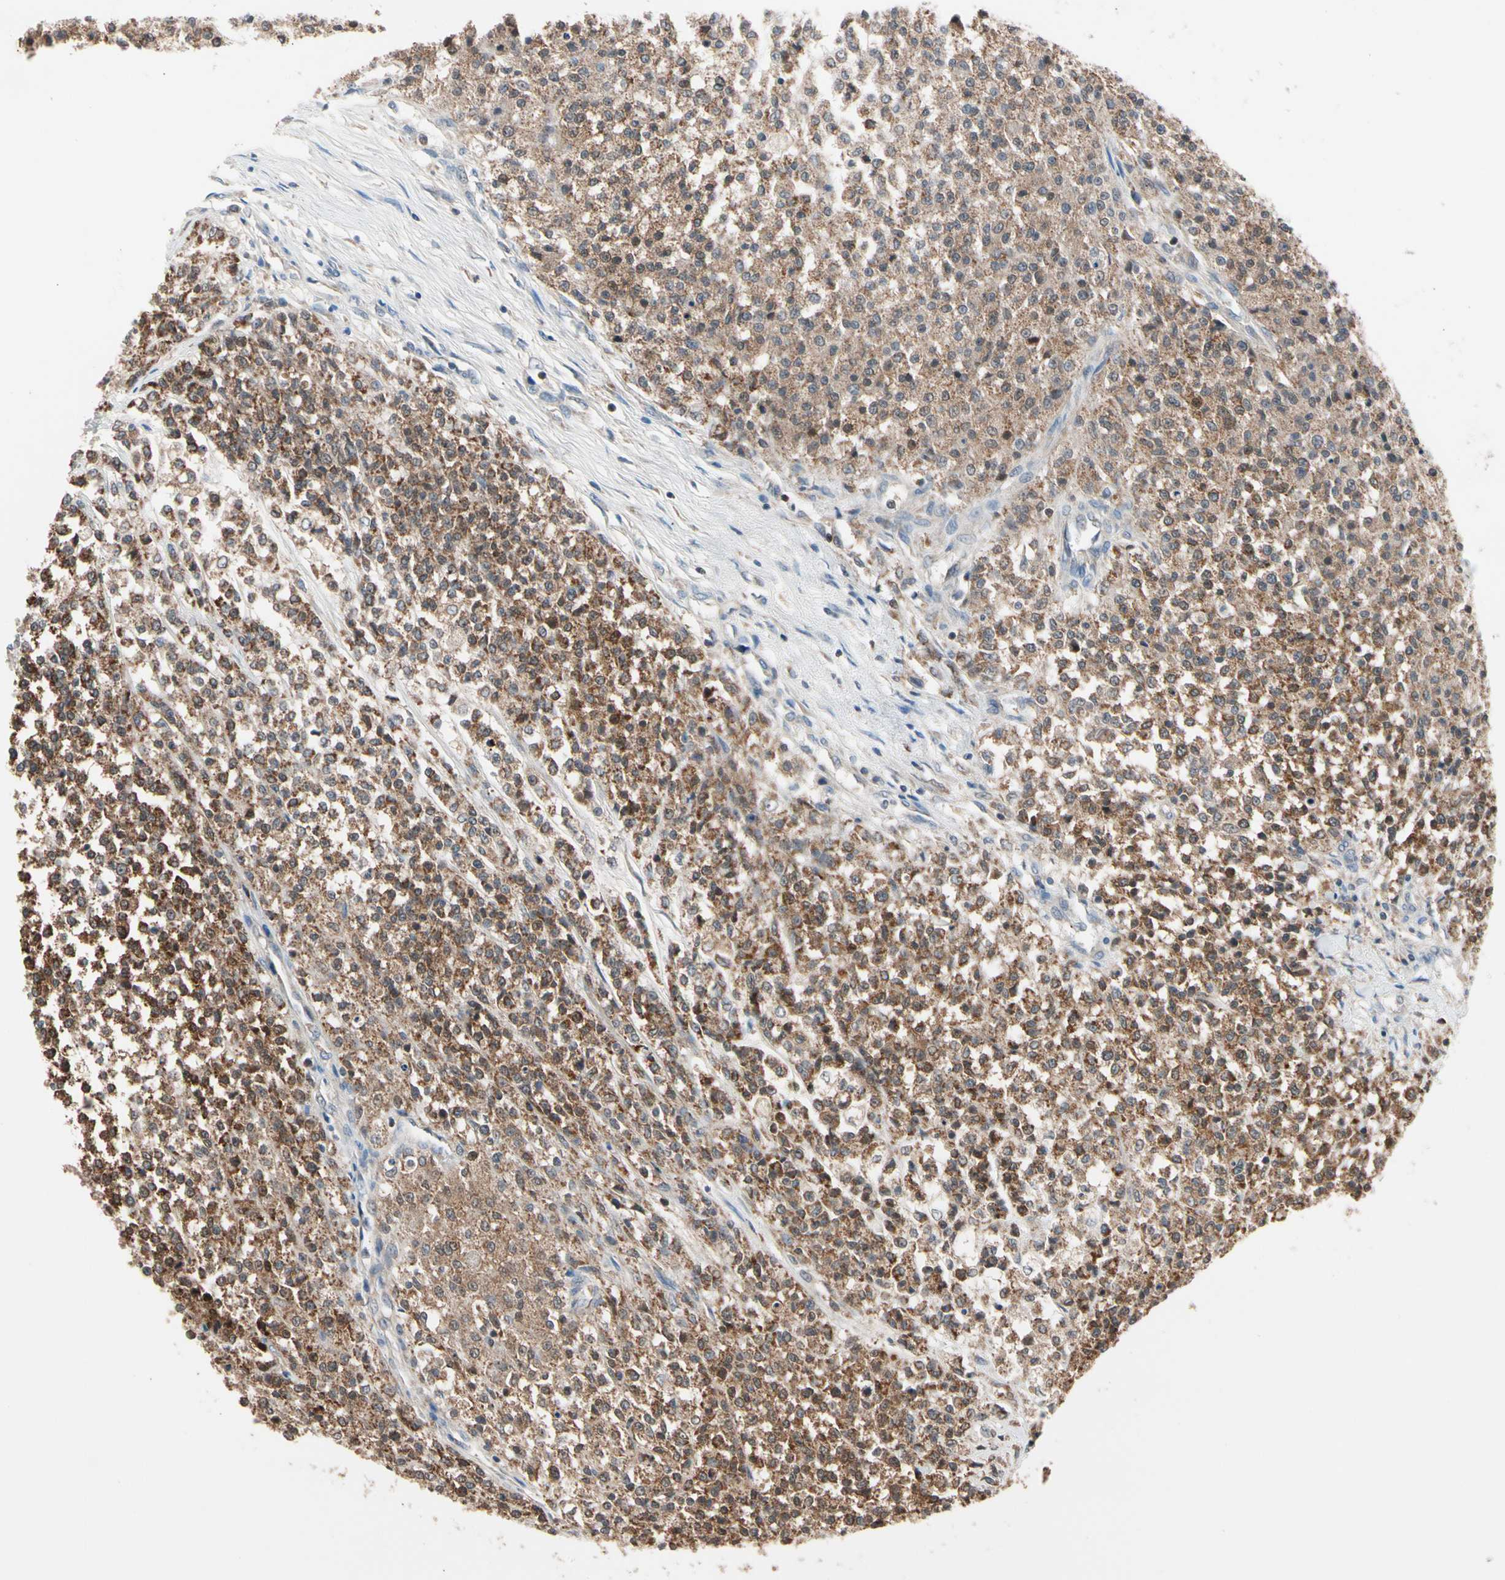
{"staining": {"intensity": "strong", "quantity": ">75%", "location": "cytoplasmic/membranous"}, "tissue": "testis cancer", "cell_type": "Tumor cells", "image_type": "cancer", "snomed": [{"axis": "morphology", "description": "Seminoma, NOS"}, {"axis": "topography", "description": "Testis"}], "caption": "An image of human testis seminoma stained for a protein displays strong cytoplasmic/membranous brown staining in tumor cells. Nuclei are stained in blue.", "gene": "MTHFS", "patient": {"sex": "male", "age": 59}}